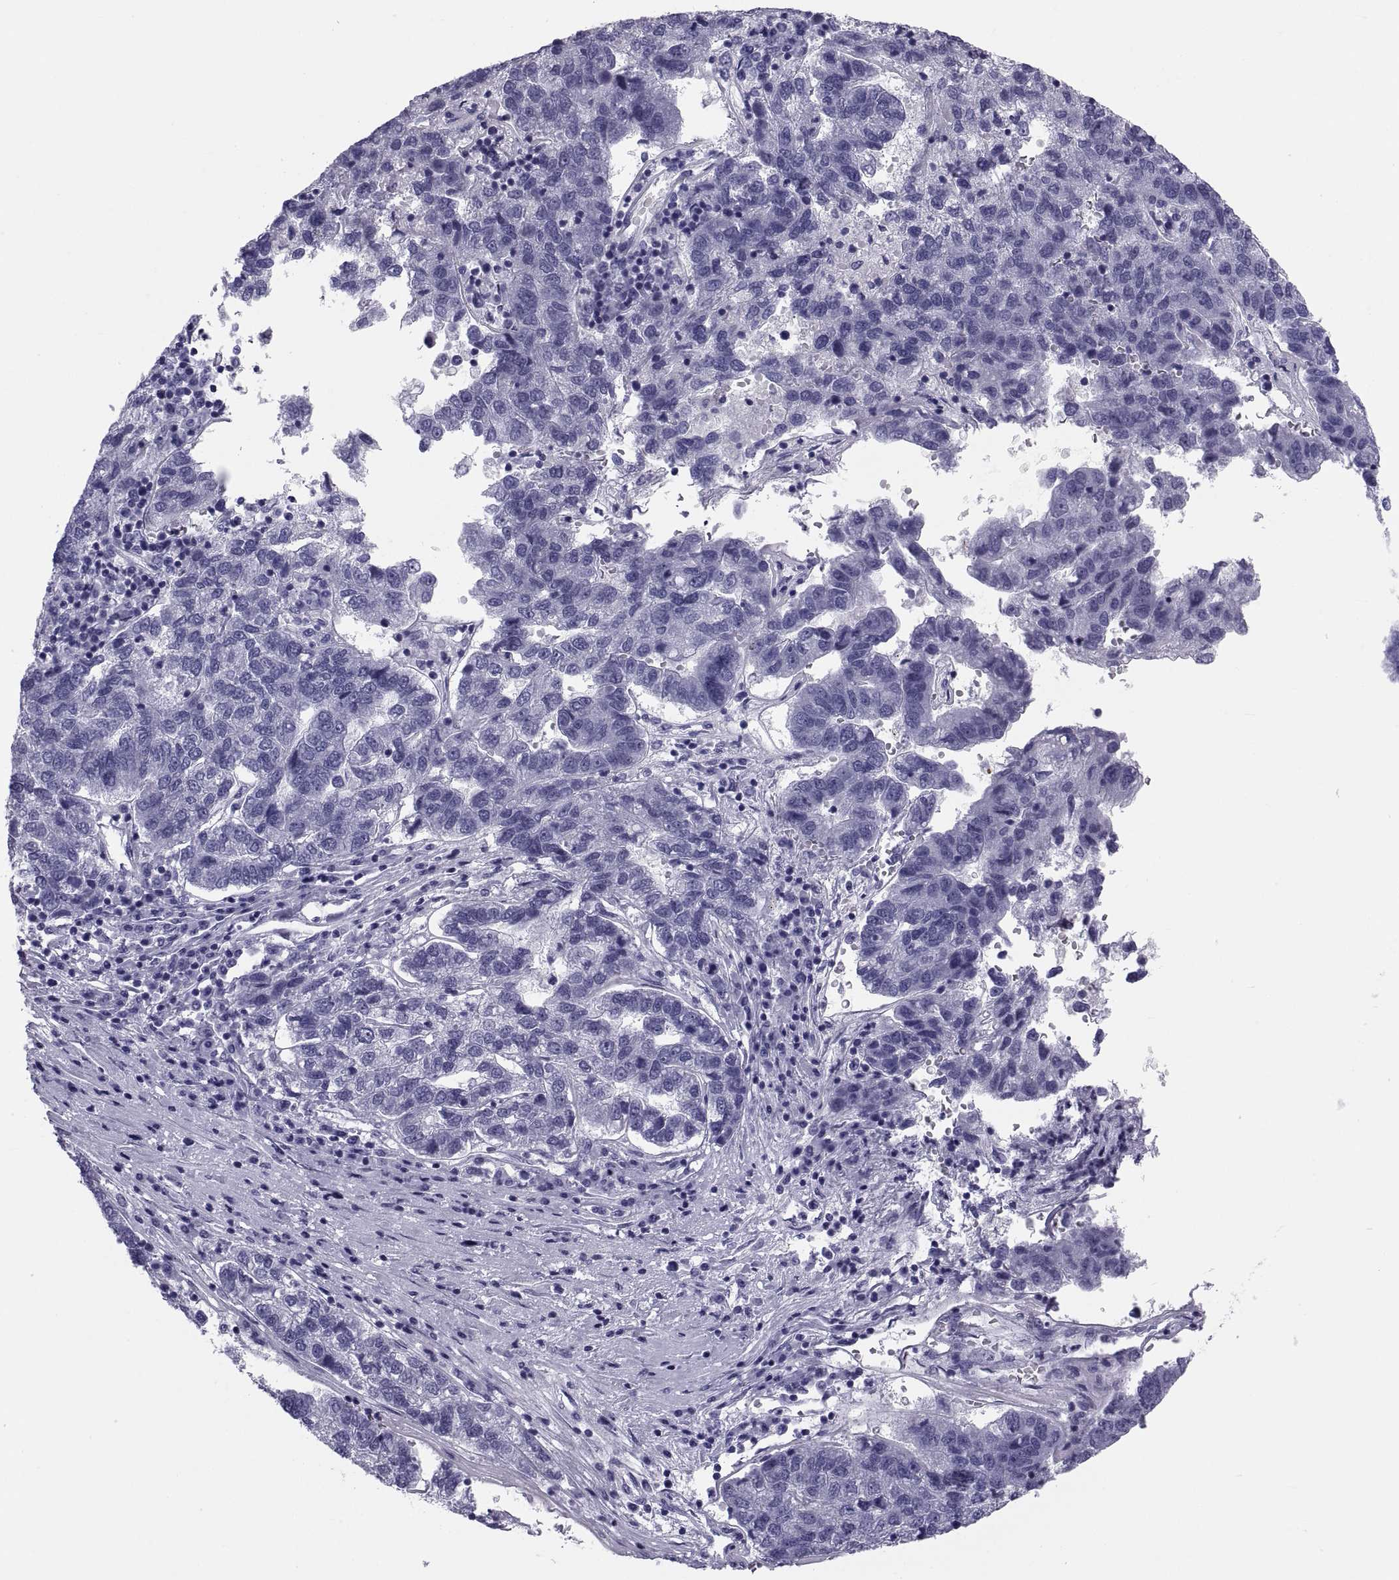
{"staining": {"intensity": "negative", "quantity": "none", "location": "none"}, "tissue": "pancreatic cancer", "cell_type": "Tumor cells", "image_type": "cancer", "snomed": [{"axis": "morphology", "description": "Adenocarcinoma, NOS"}, {"axis": "topography", "description": "Pancreas"}], "caption": "Immunohistochemistry (IHC) image of neoplastic tissue: human adenocarcinoma (pancreatic) stained with DAB demonstrates no significant protein positivity in tumor cells.", "gene": "DEFB129", "patient": {"sex": "female", "age": 61}}